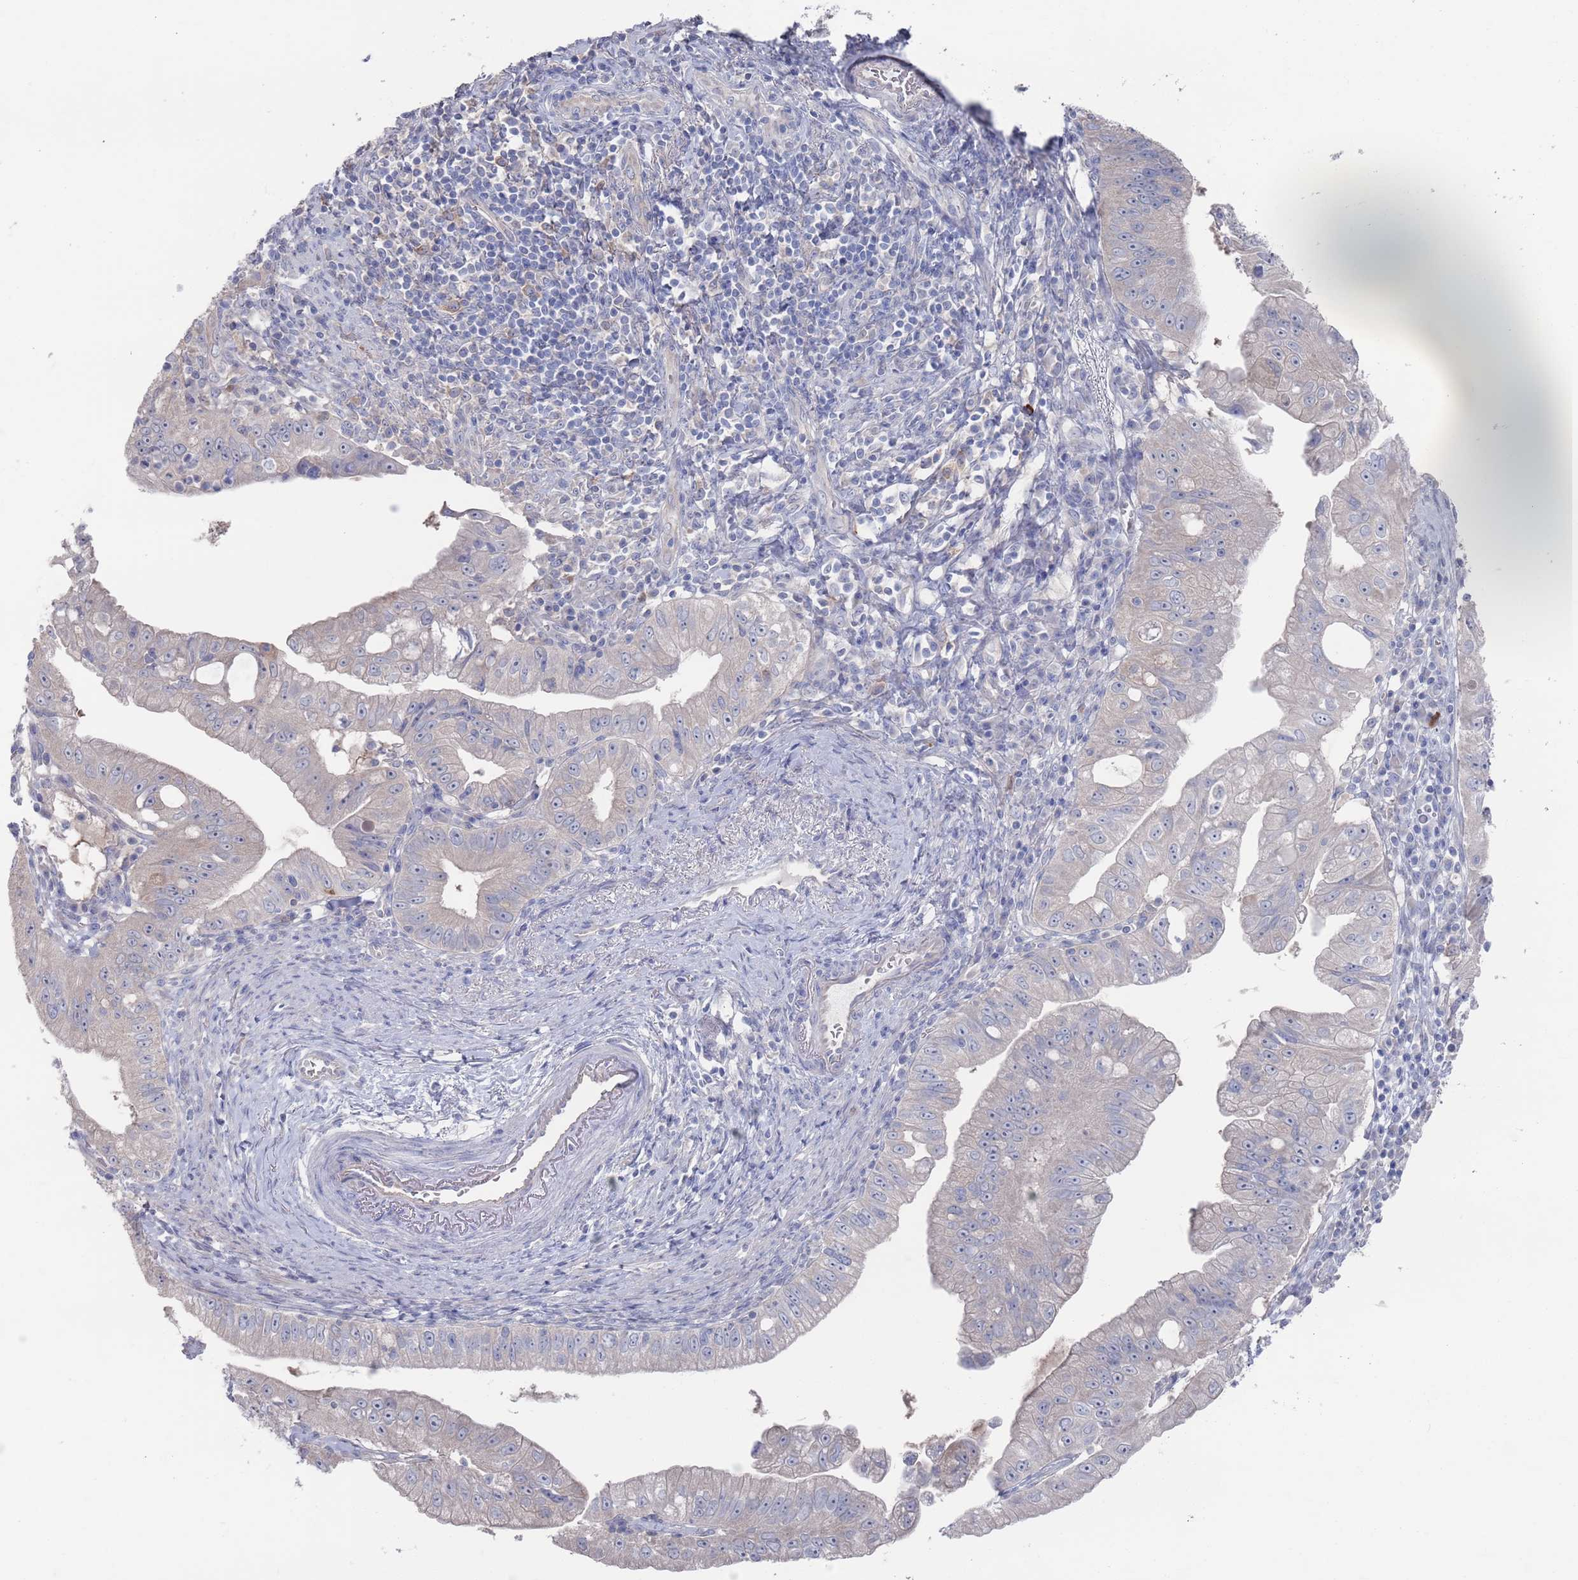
{"staining": {"intensity": "negative", "quantity": "none", "location": "none"}, "tissue": "pancreatic cancer", "cell_type": "Tumor cells", "image_type": "cancer", "snomed": [{"axis": "morphology", "description": "Adenocarcinoma, NOS"}, {"axis": "topography", "description": "Pancreas"}], "caption": "An immunohistochemistry photomicrograph of pancreatic adenocarcinoma is shown. There is no staining in tumor cells of pancreatic adenocarcinoma.", "gene": "TMCO3", "patient": {"sex": "male", "age": 70}}